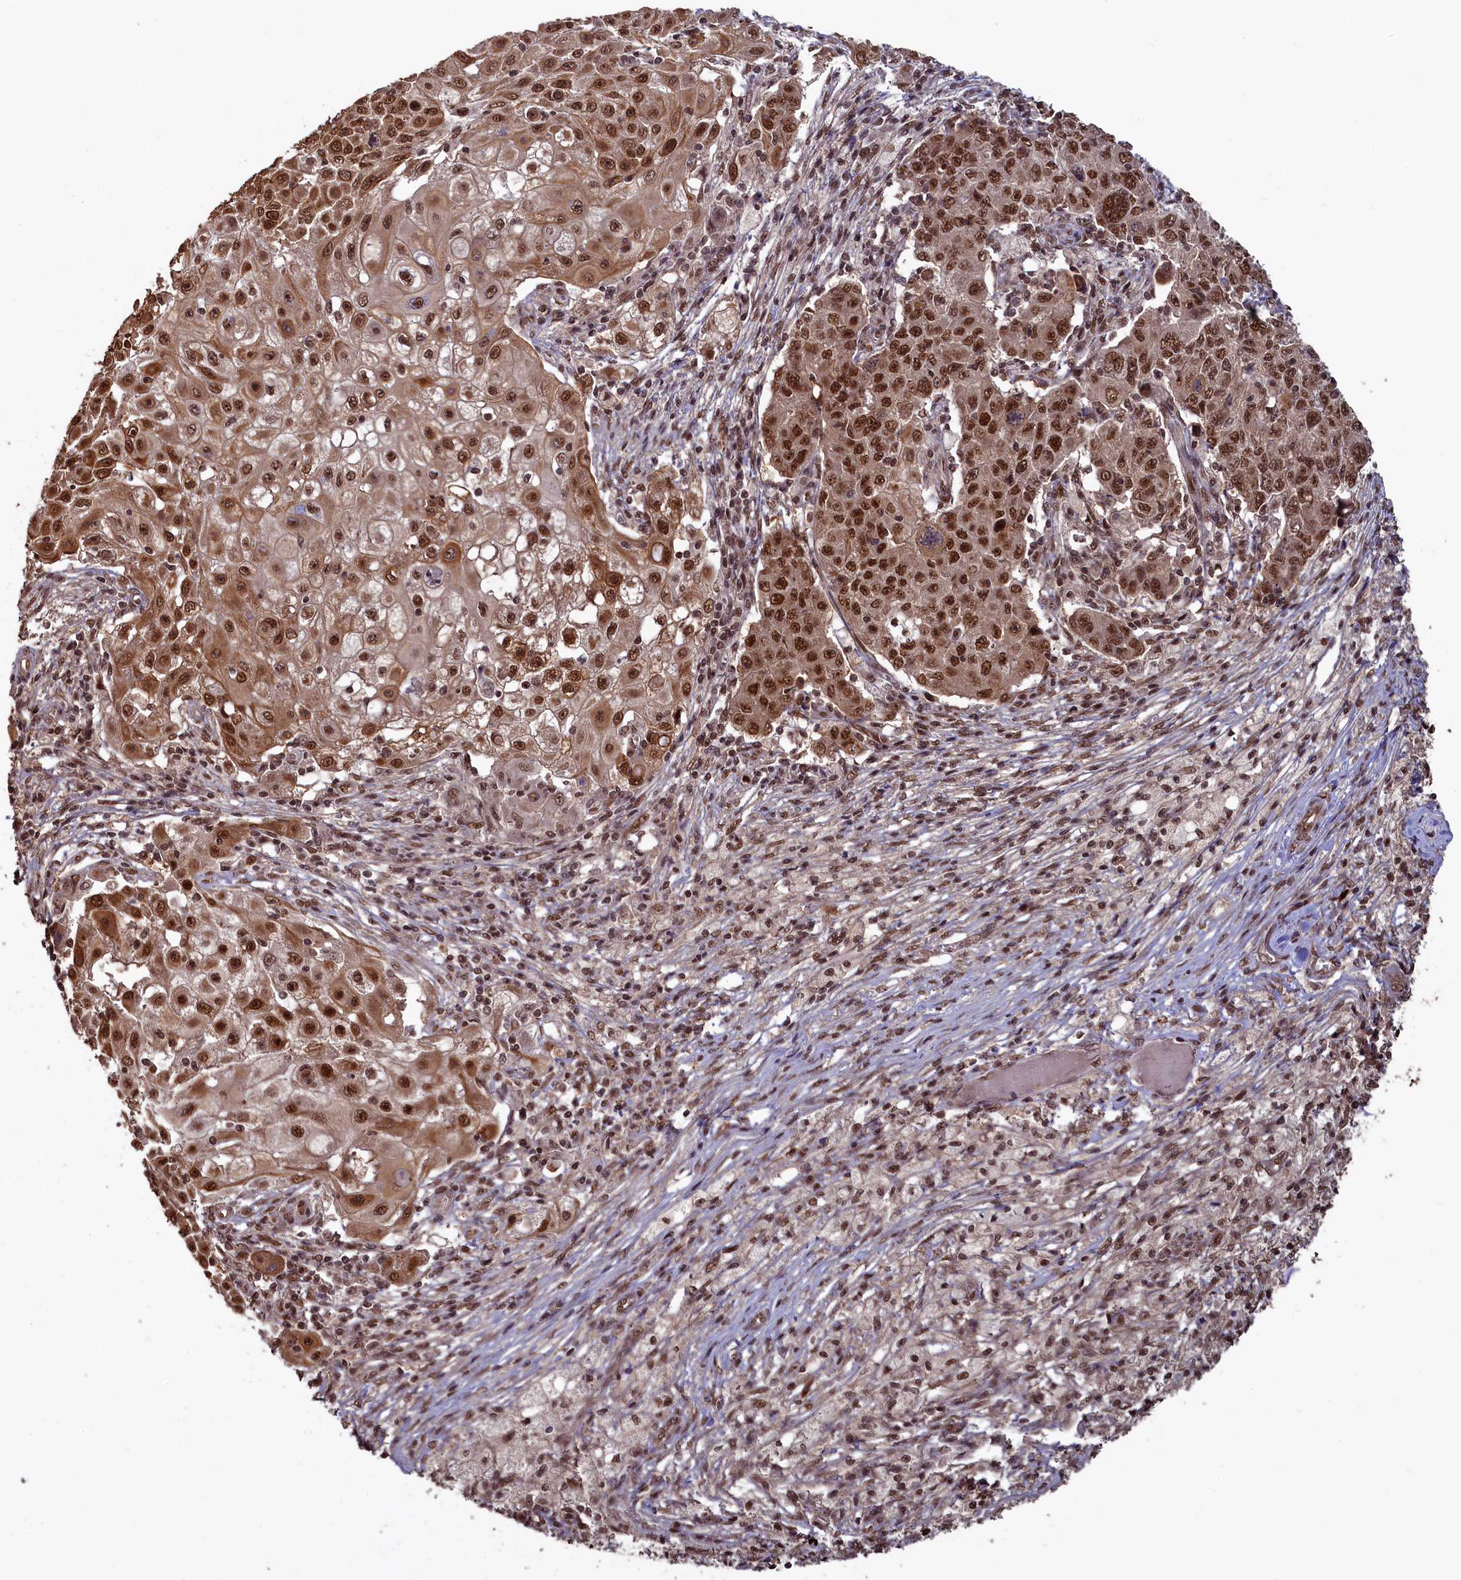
{"staining": {"intensity": "strong", "quantity": ">75%", "location": "cytoplasmic/membranous,nuclear"}, "tissue": "ovarian cancer", "cell_type": "Tumor cells", "image_type": "cancer", "snomed": [{"axis": "morphology", "description": "Carcinoma, endometroid"}, {"axis": "topography", "description": "Ovary"}], "caption": "The immunohistochemical stain labels strong cytoplasmic/membranous and nuclear positivity in tumor cells of ovarian cancer (endometroid carcinoma) tissue.", "gene": "NAE1", "patient": {"sex": "female", "age": 42}}